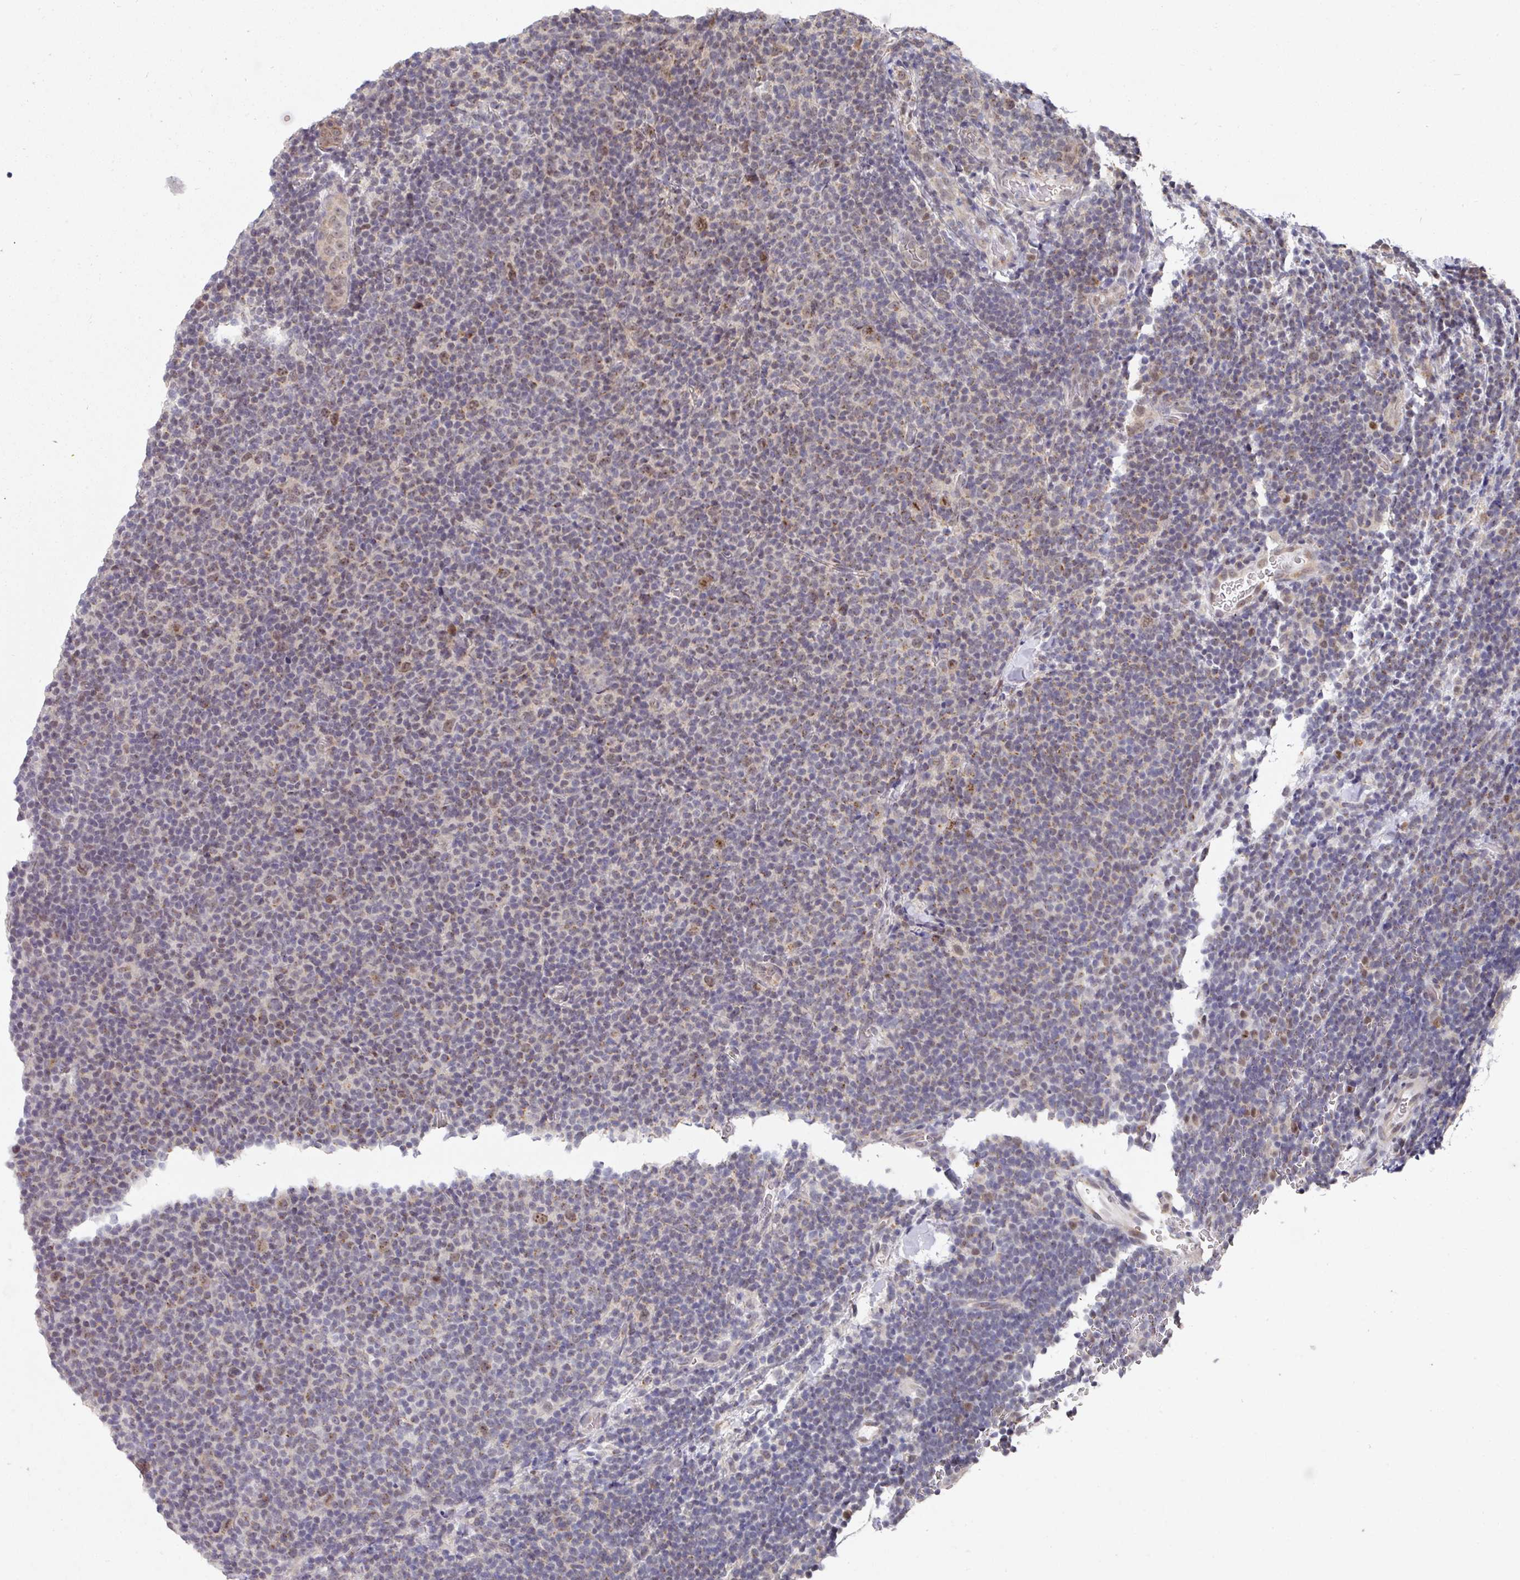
{"staining": {"intensity": "weak", "quantity": "25%-75%", "location": "cytoplasmic/membranous"}, "tissue": "lymphoma", "cell_type": "Tumor cells", "image_type": "cancer", "snomed": [{"axis": "morphology", "description": "Malignant lymphoma, non-Hodgkin's type, Low grade"}, {"axis": "topography", "description": "Lymph node"}], "caption": "Brown immunohistochemical staining in human lymphoma demonstrates weak cytoplasmic/membranous staining in approximately 25%-75% of tumor cells.", "gene": "C18orf25", "patient": {"sex": "male", "age": 66}}